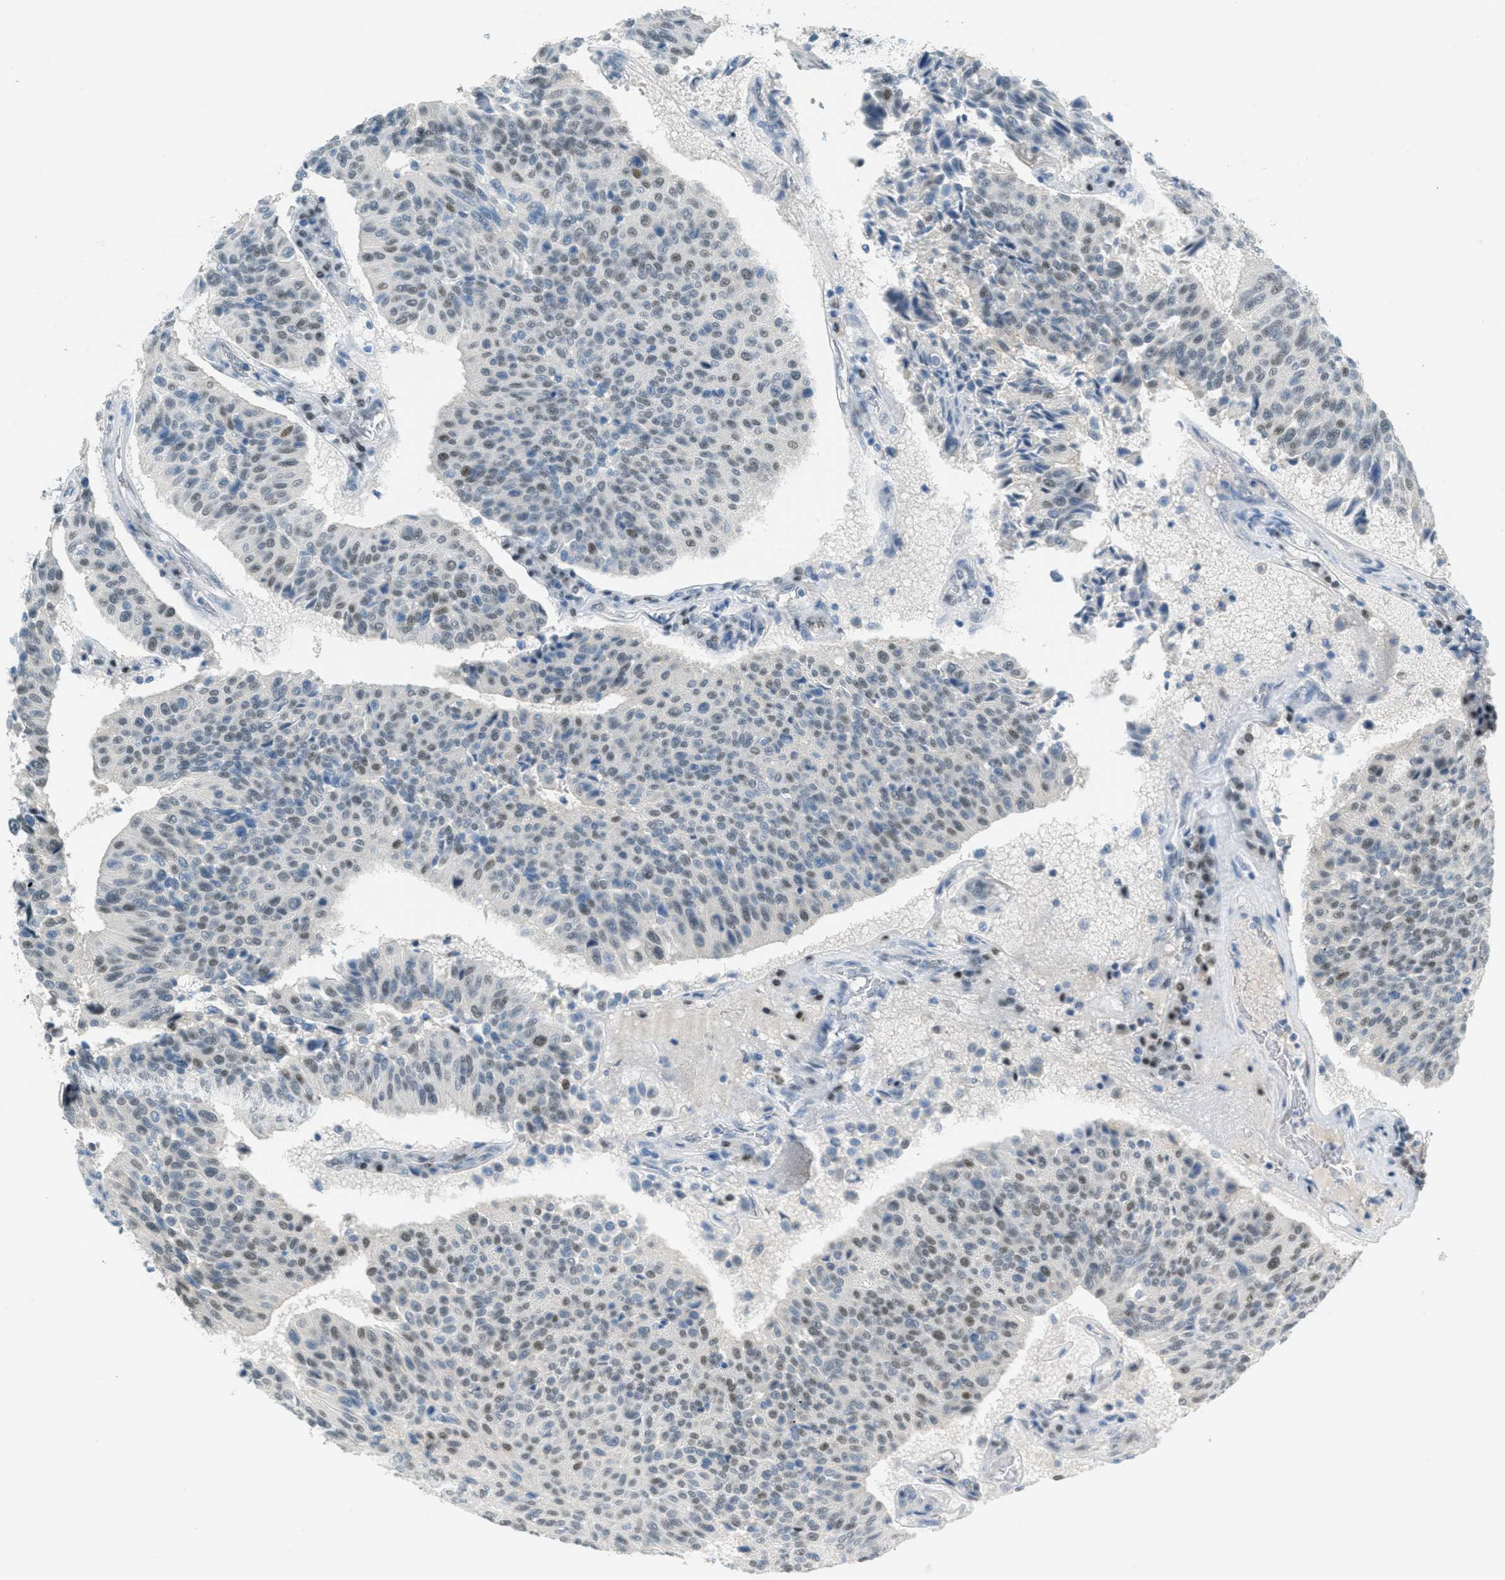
{"staining": {"intensity": "weak", "quantity": "25%-75%", "location": "nuclear"}, "tissue": "urothelial cancer", "cell_type": "Tumor cells", "image_type": "cancer", "snomed": [{"axis": "morphology", "description": "Urothelial carcinoma, High grade"}, {"axis": "topography", "description": "Urinary bladder"}], "caption": "Protein expression analysis of urothelial cancer displays weak nuclear expression in about 25%-75% of tumor cells. Nuclei are stained in blue.", "gene": "TCF3", "patient": {"sex": "male", "age": 66}}